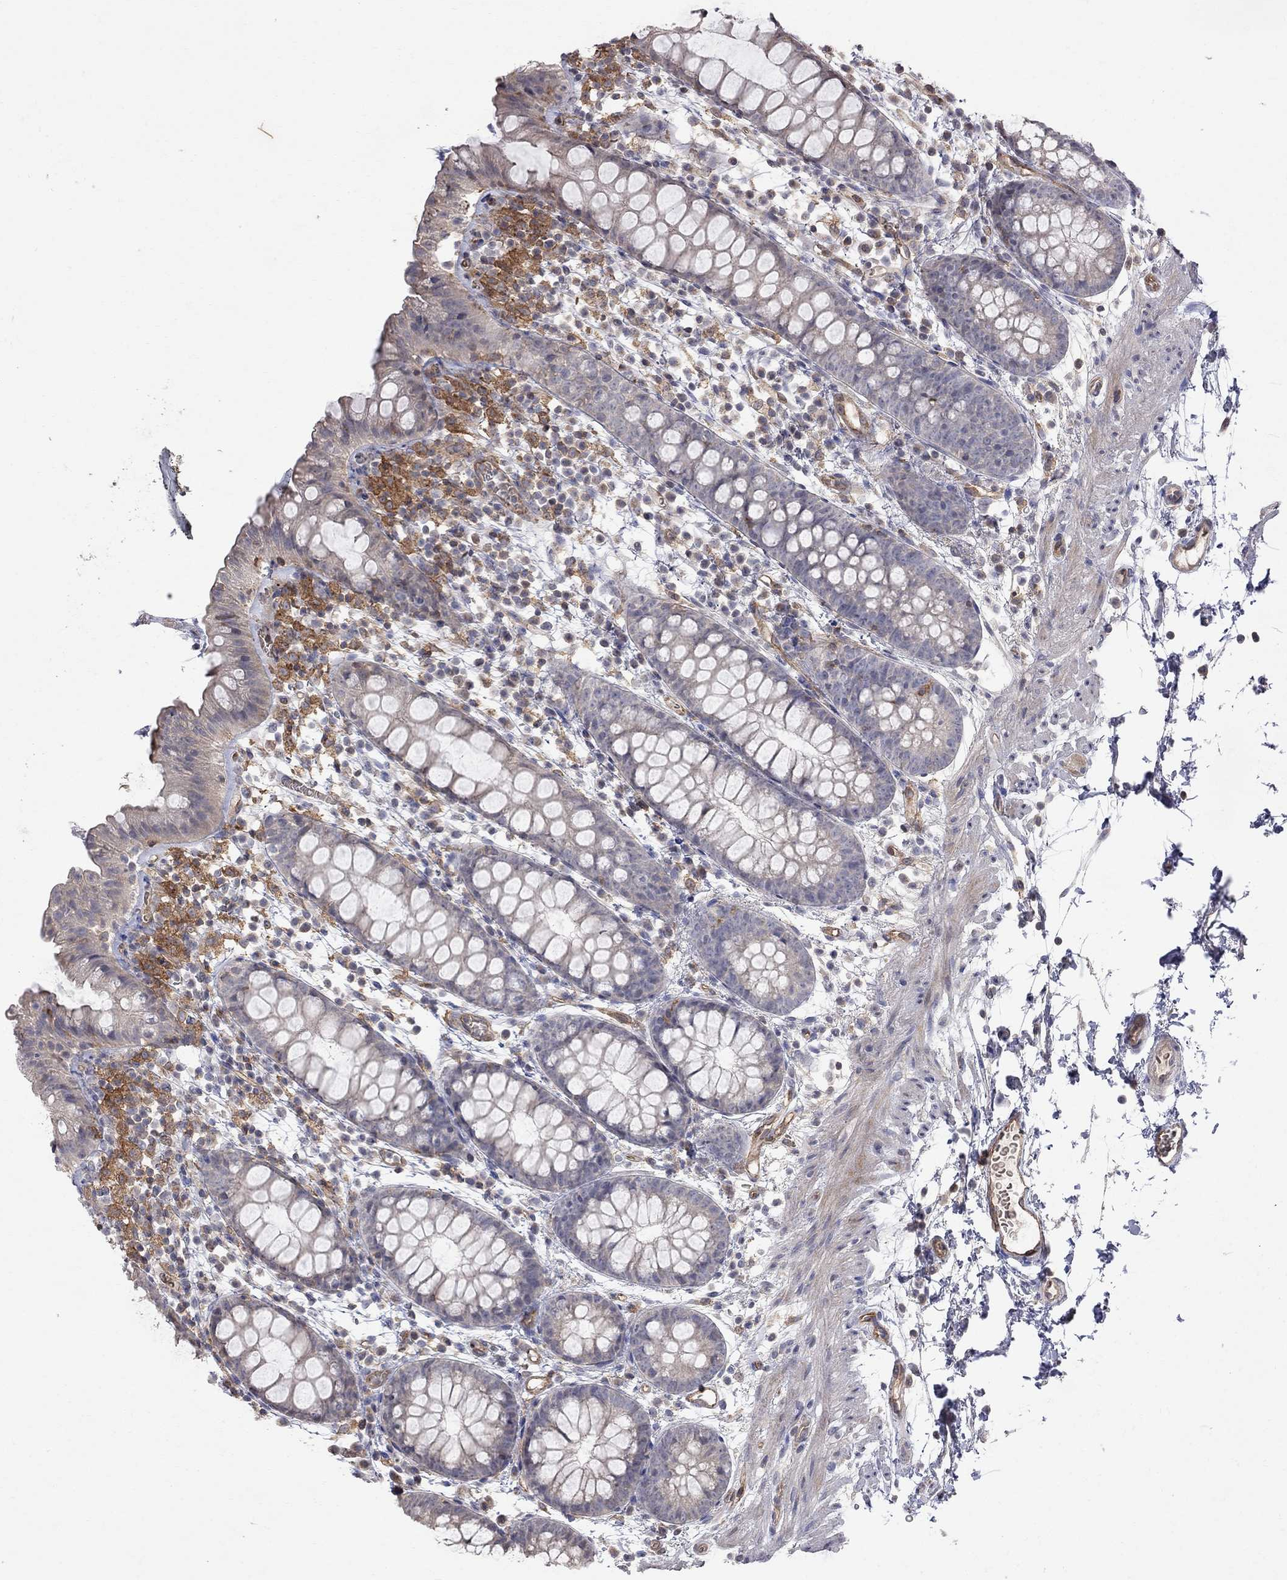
{"staining": {"intensity": "negative", "quantity": "none", "location": "none"}, "tissue": "rectum", "cell_type": "Glandular cells", "image_type": "normal", "snomed": [{"axis": "morphology", "description": "Normal tissue, NOS"}, {"axis": "topography", "description": "Rectum"}], "caption": "DAB immunohistochemical staining of unremarkable human rectum demonstrates no significant positivity in glandular cells.", "gene": "ABI3", "patient": {"sex": "male", "age": 57}}